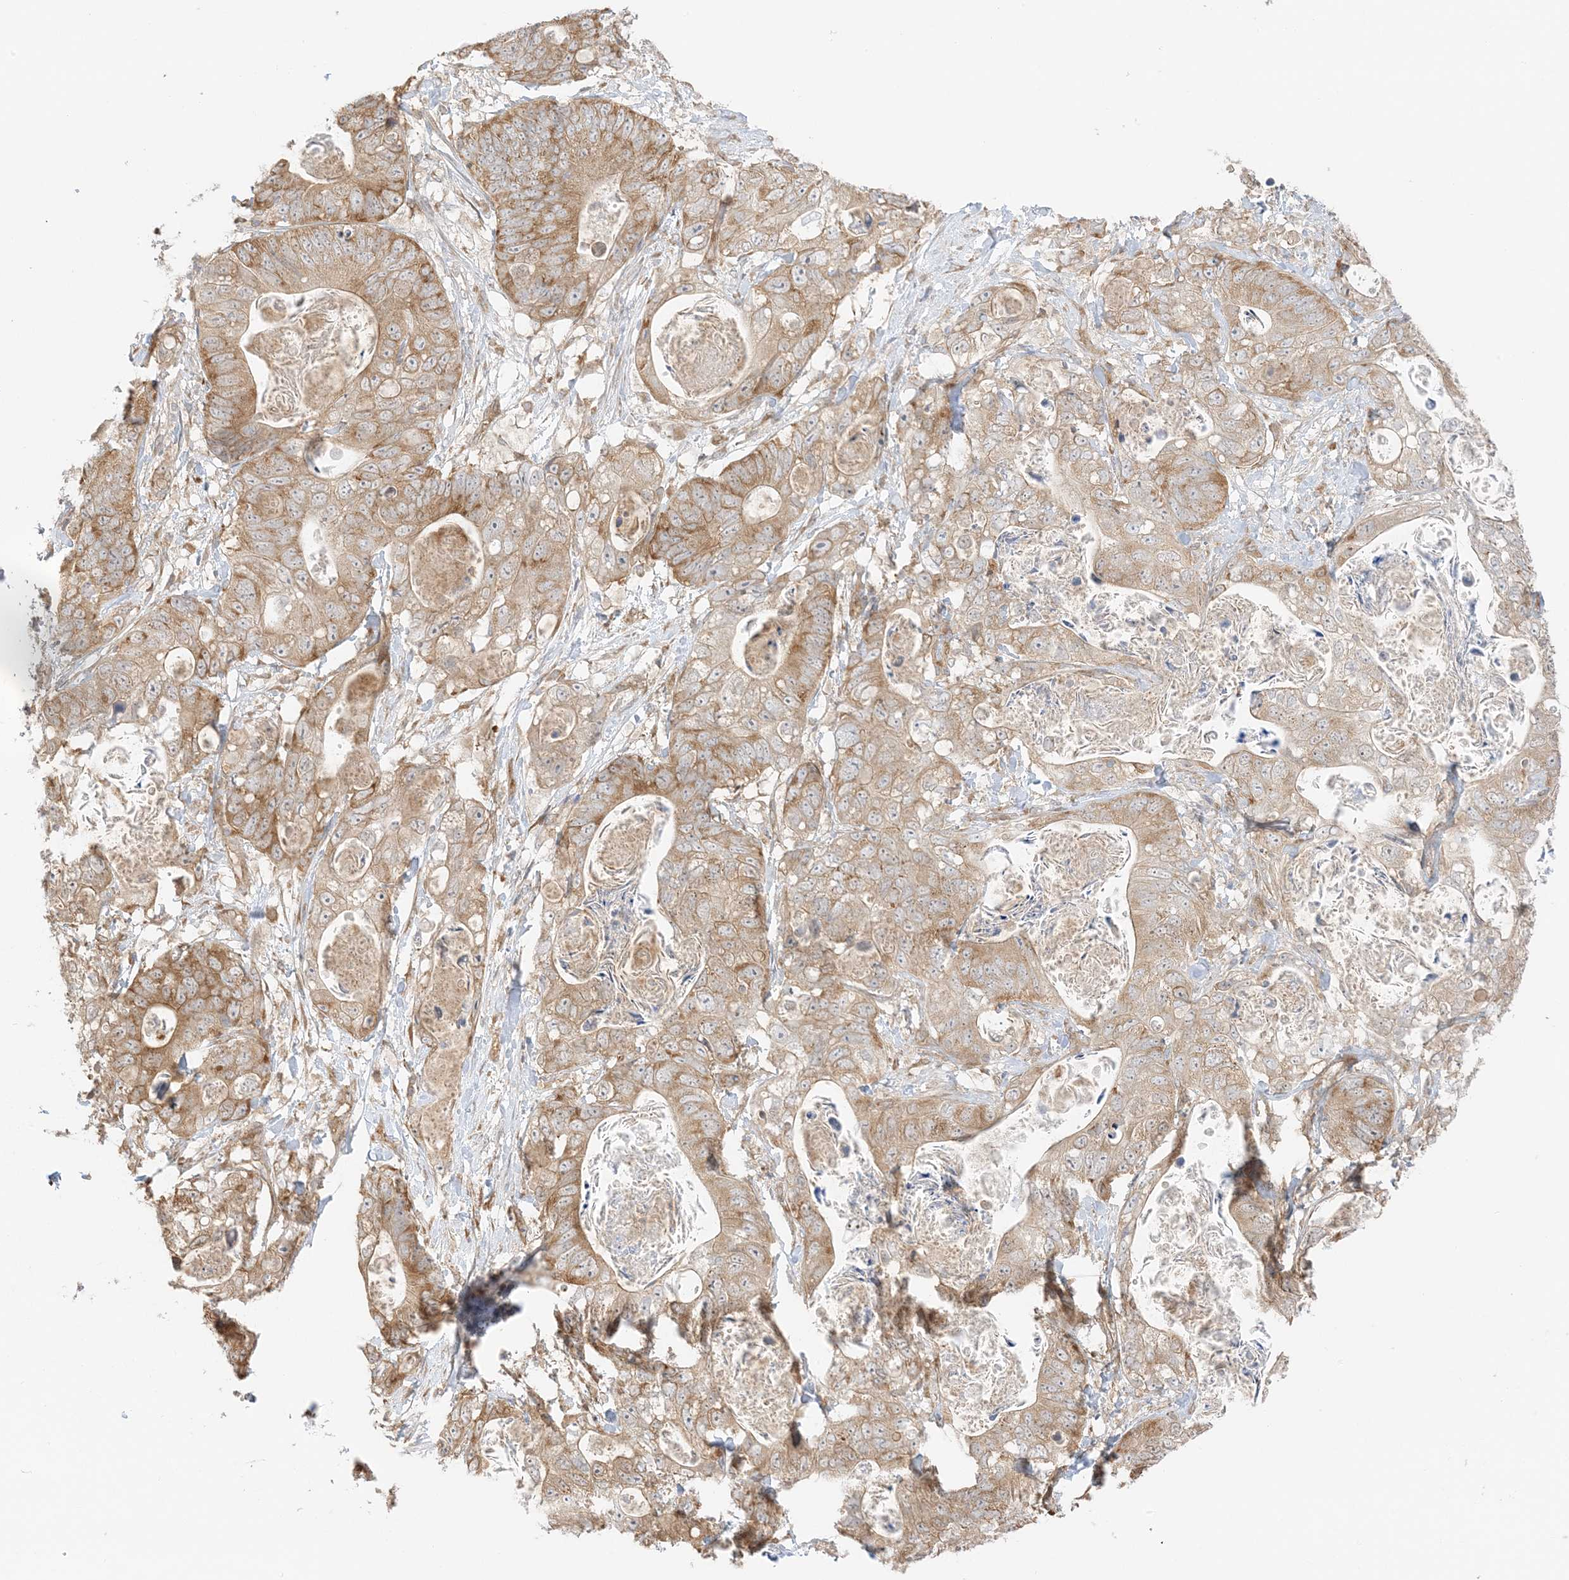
{"staining": {"intensity": "moderate", "quantity": ">75%", "location": "cytoplasmic/membranous"}, "tissue": "stomach cancer", "cell_type": "Tumor cells", "image_type": "cancer", "snomed": [{"axis": "morphology", "description": "Normal tissue, NOS"}, {"axis": "morphology", "description": "Adenocarcinoma, NOS"}, {"axis": "topography", "description": "Stomach"}], "caption": "IHC of stomach adenocarcinoma demonstrates medium levels of moderate cytoplasmic/membranous positivity in approximately >75% of tumor cells.", "gene": "UBAP2L", "patient": {"sex": "female", "age": 89}}